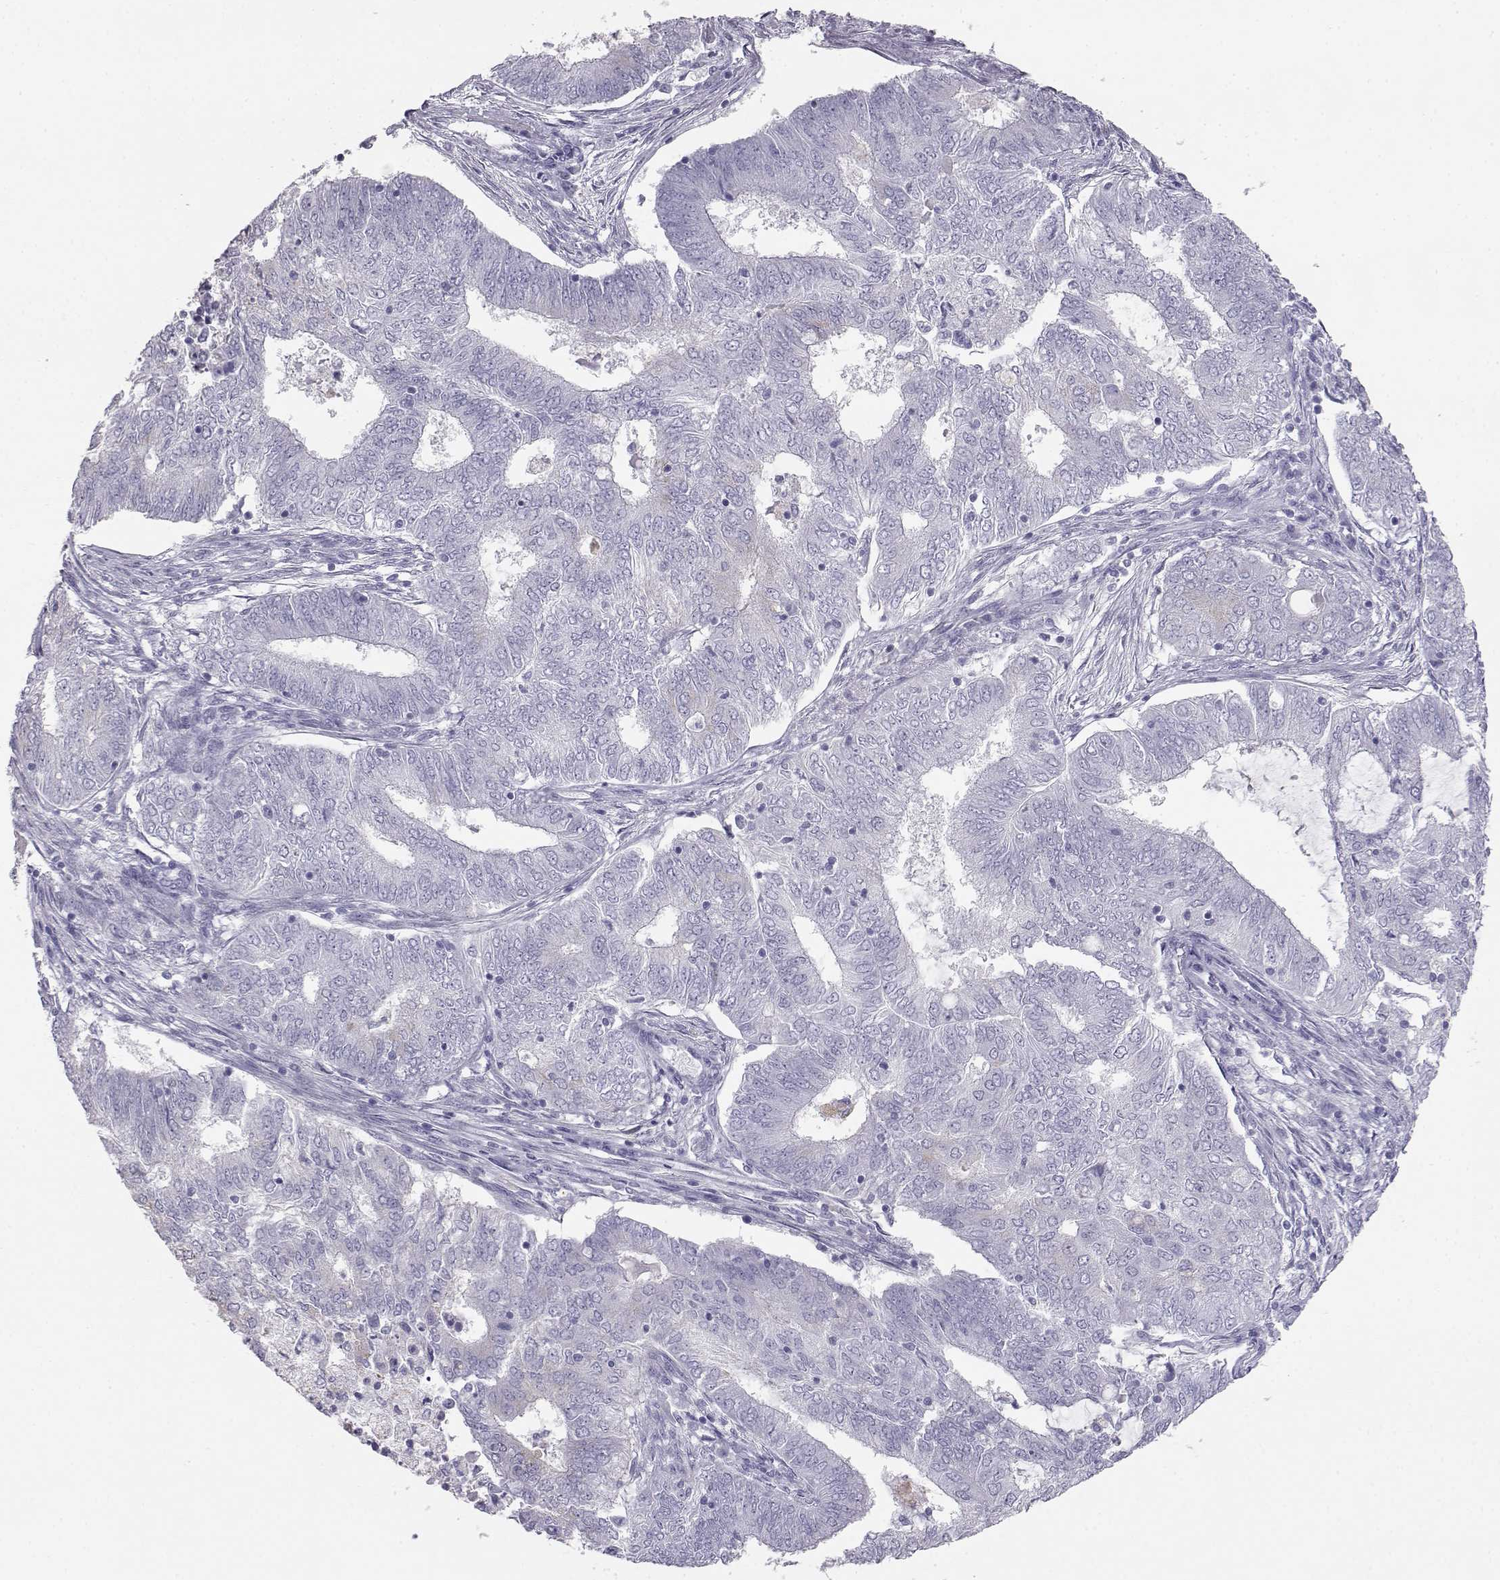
{"staining": {"intensity": "negative", "quantity": "none", "location": "none"}, "tissue": "endometrial cancer", "cell_type": "Tumor cells", "image_type": "cancer", "snomed": [{"axis": "morphology", "description": "Adenocarcinoma, NOS"}, {"axis": "topography", "description": "Endometrium"}], "caption": "This is a micrograph of immunohistochemistry (IHC) staining of endometrial cancer (adenocarcinoma), which shows no staining in tumor cells.", "gene": "ITLN2", "patient": {"sex": "female", "age": 62}}